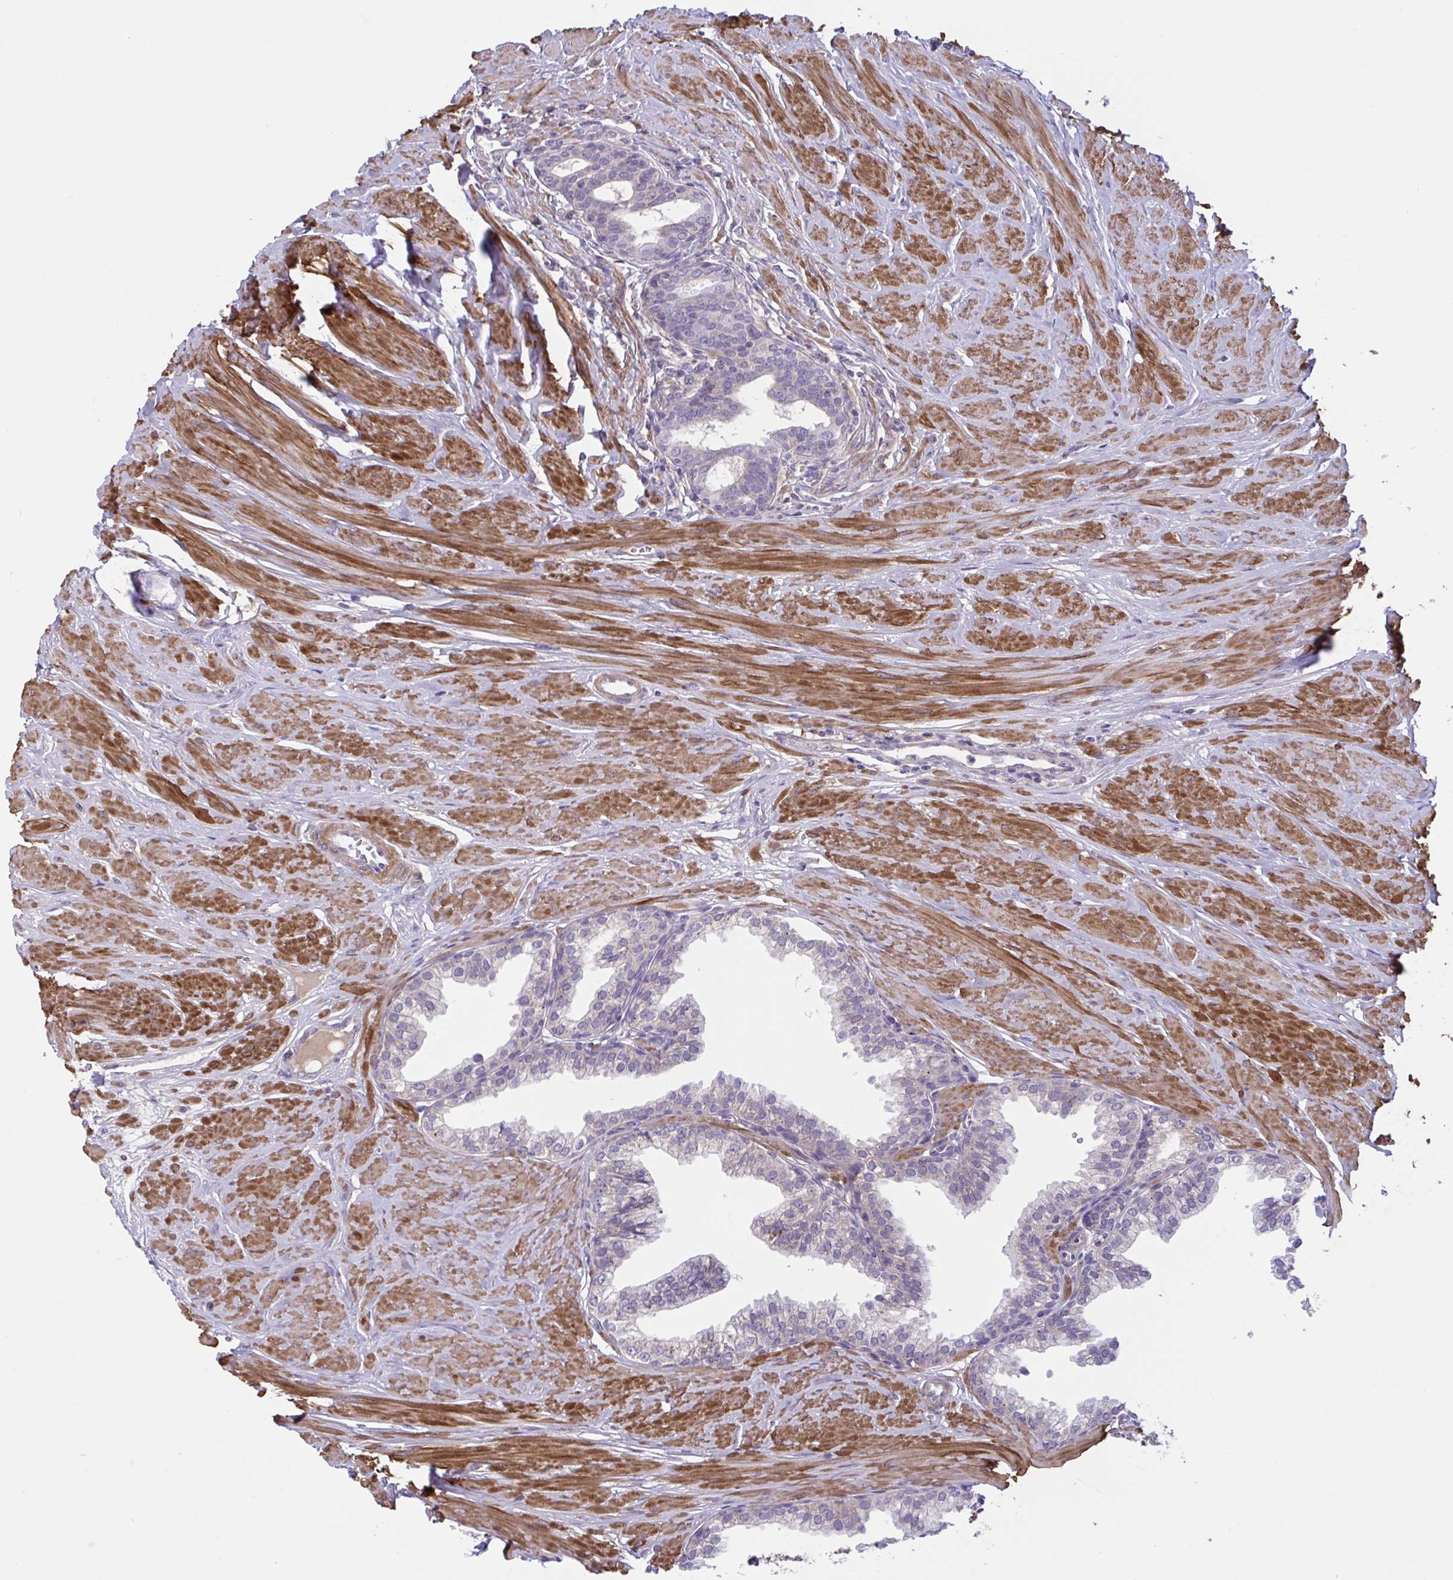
{"staining": {"intensity": "negative", "quantity": "none", "location": "none"}, "tissue": "prostate", "cell_type": "Glandular cells", "image_type": "normal", "snomed": [{"axis": "morphology", "description": "Normal tissue, NOS"}, {"axis": "topography", "description": "Prostate"}, {"axis": "topography", "description": "Peripheral nerve tissue"}], "caption": "DAB immunohistochemical staining of normal human prostate exhibits no significant expression in glandular cells. The staining is performed using DAB brown chromogen with nuclei counter-stained in using hematoxylin.", "gene": "WNT9B", "patient": {"sex": "male", "age": 55}}